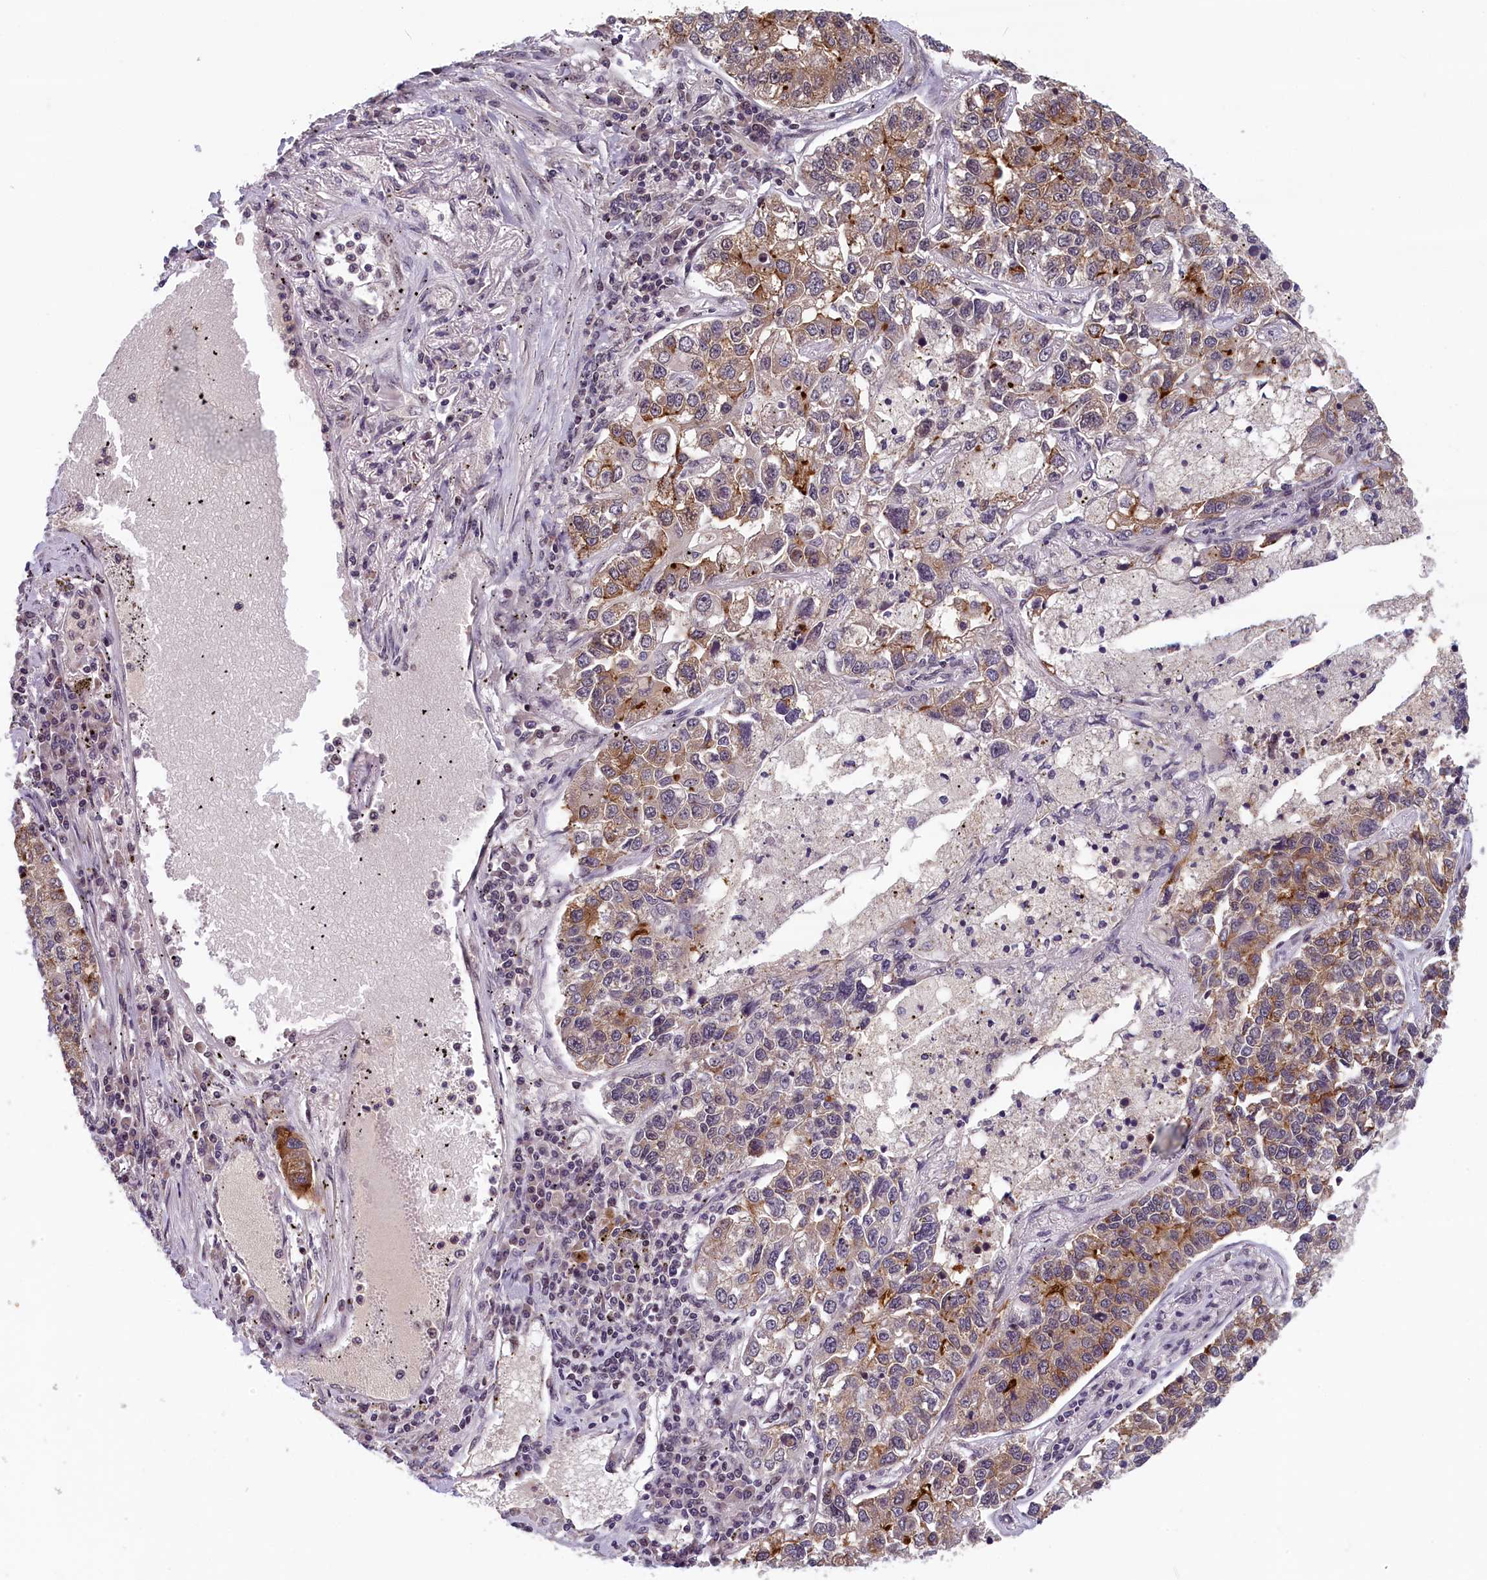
{"staining": {"intensity": "moderate", "quantity": "25%-75%", "location": "cytoplasmic/membranous"}, "tissue": "lung cancer", "cell_type": "Tumor cells", "image_type": "cancer", "snomed": [{"axis": "morphology", "description": "Adenocarcinoma, NOS"}, {"axis": "topography", "description": "Lung"}], "caption": "An immunohistochemistry (IHC) micrograph of tumor tissue is shown. Protein staining in brown shows moderate cytoplasmic/membranous positivity in adenocarcinoma (lung) within tumor cells.", "gene": "KCNK6", "patient": {"sex": "male", "age": 49}}